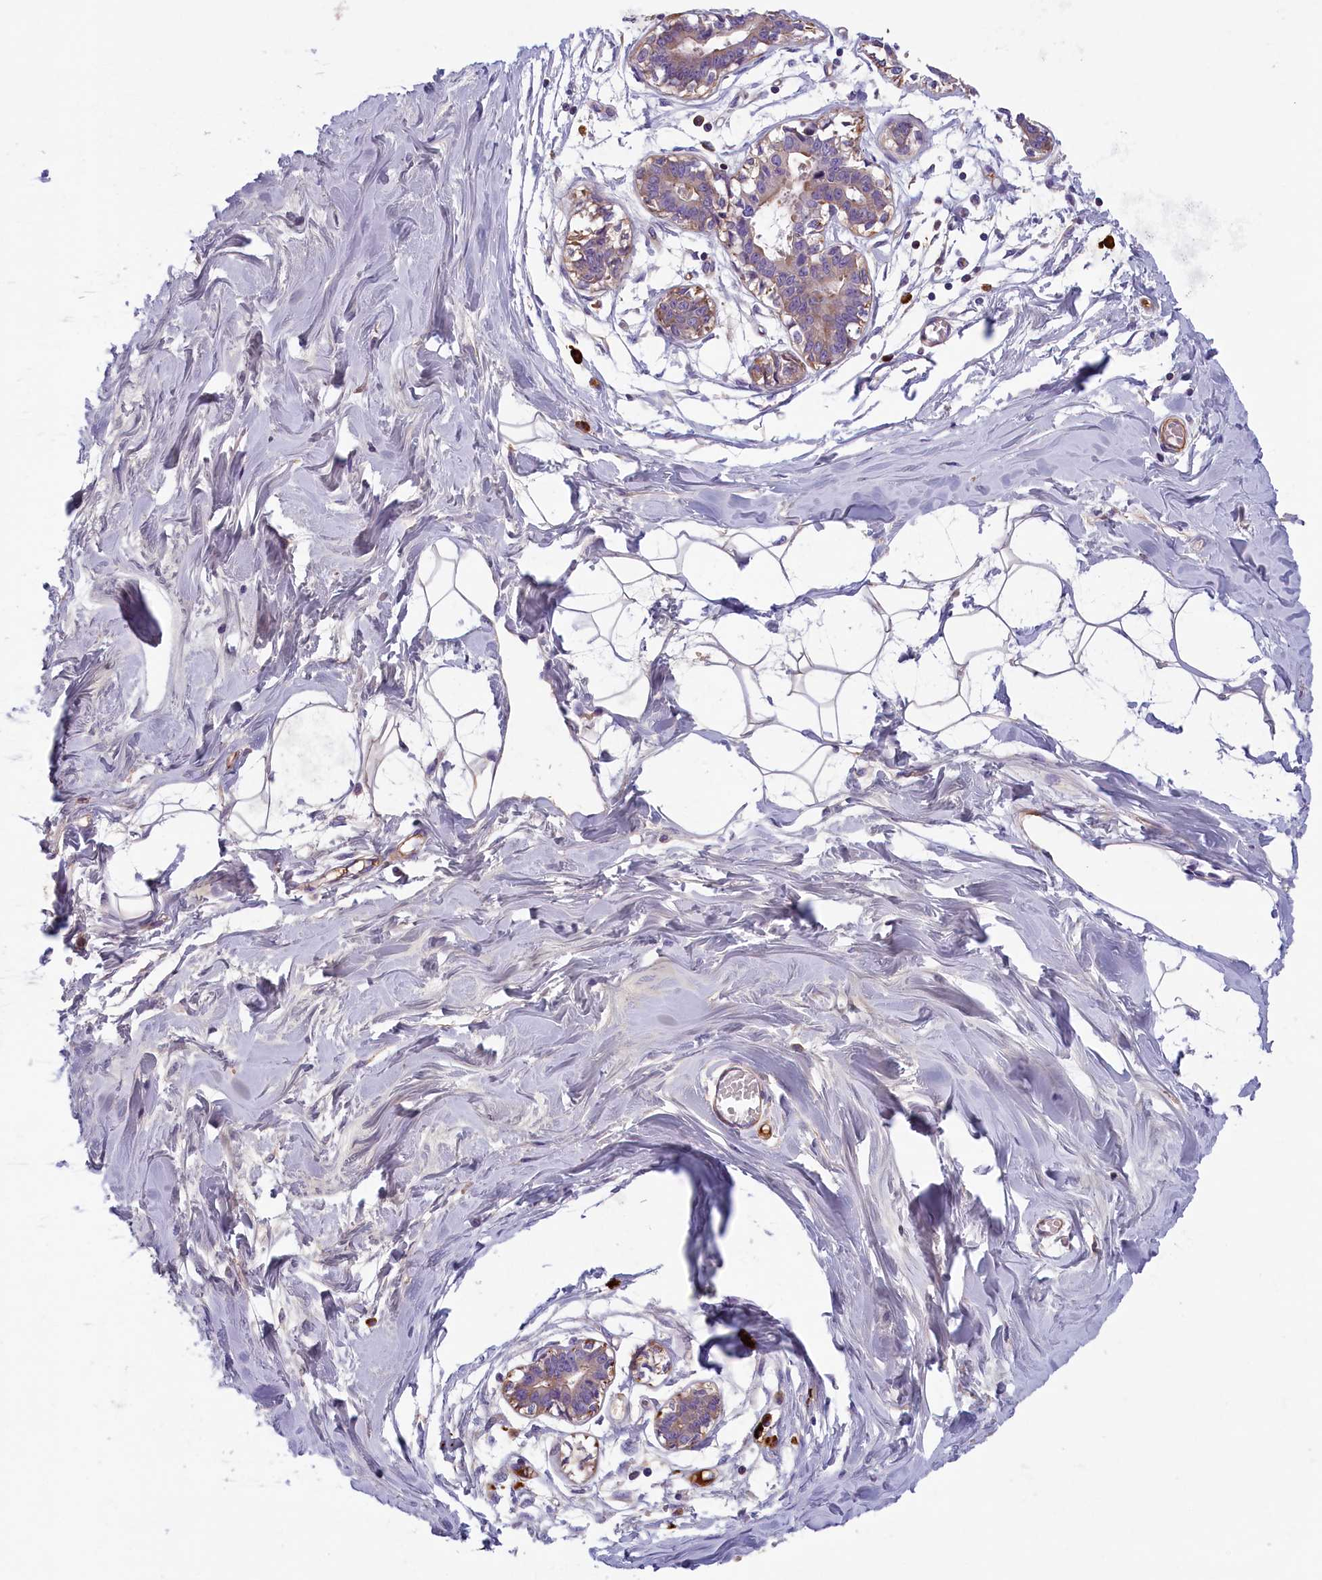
{"staining": {"intensity": "negative", "quantity": "none", "location": "none"}, "tissue": "breast", "cell_type": "Adipocytes", "image_type": "normal", "snomed": [{"axis": "morphology", "description": "Normal tissue, NOS"}, {"axis": "topography", "description": "Breast"}], "caption": "IHC of benign breast demonstrates no expression in adipocytes. (DAB (3,3'-diaminobenzidine) IHC visualized using brightfield microscopy, high magnification).", "gene": "BCL2L13", "patient": {"sex": "female", "age": 27}}